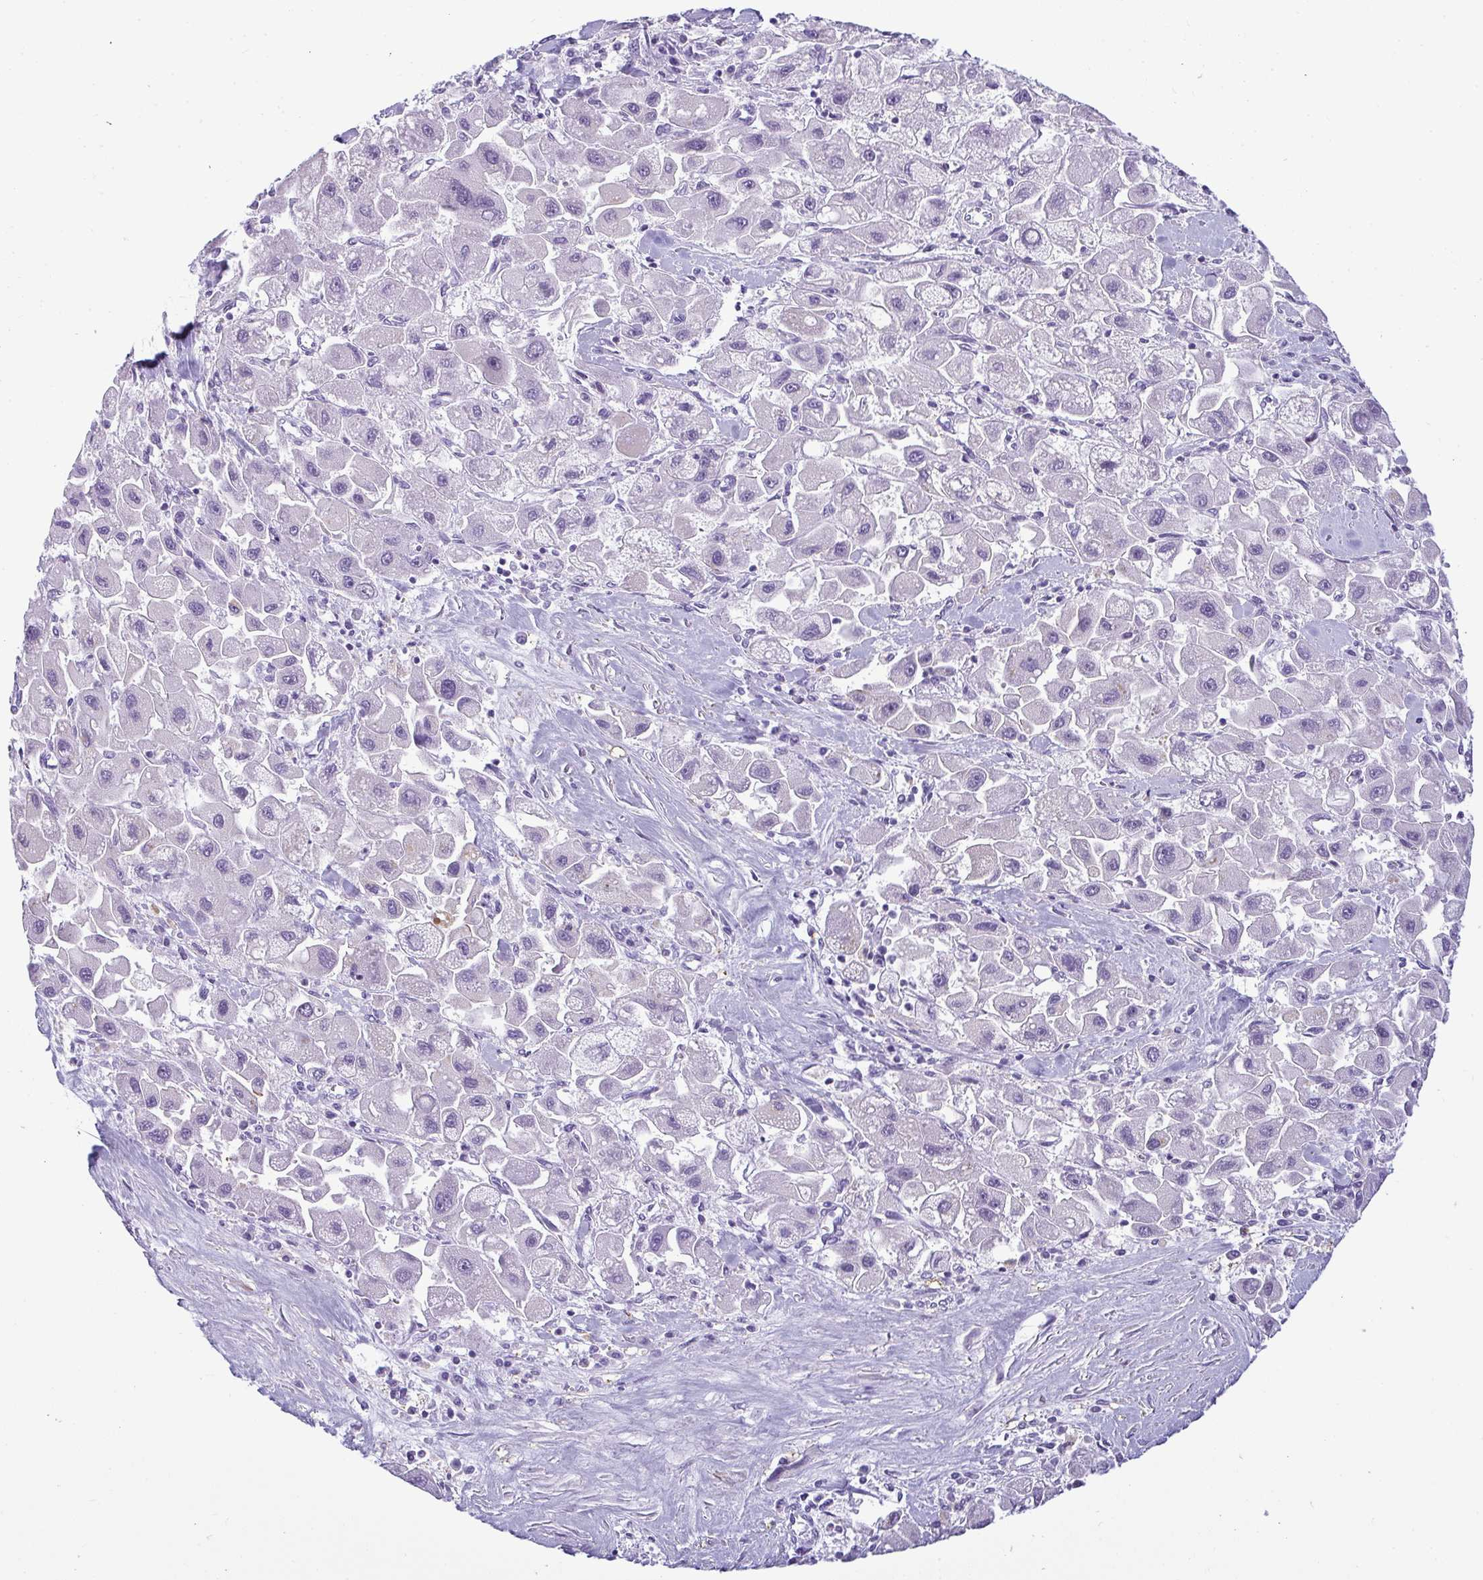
{"staining": {"intensity": "negative", "quantity": "none", "location": "none"}, "tissue": "liver cancer", "cell_type": "Tumor cells", "image_type": "cancer", "snomed": [{"axis": "morphology", "description": "Carcinoma, Hepatocellular, NOS"}, {"axis": "topography", "description": "Liver"}], "caption": "Tumor cells show no significant expression in liver cancer (hepatocellular carcinoma).", "gene": "SUZ12", "patient": {"sex": "male", "age": 24}}